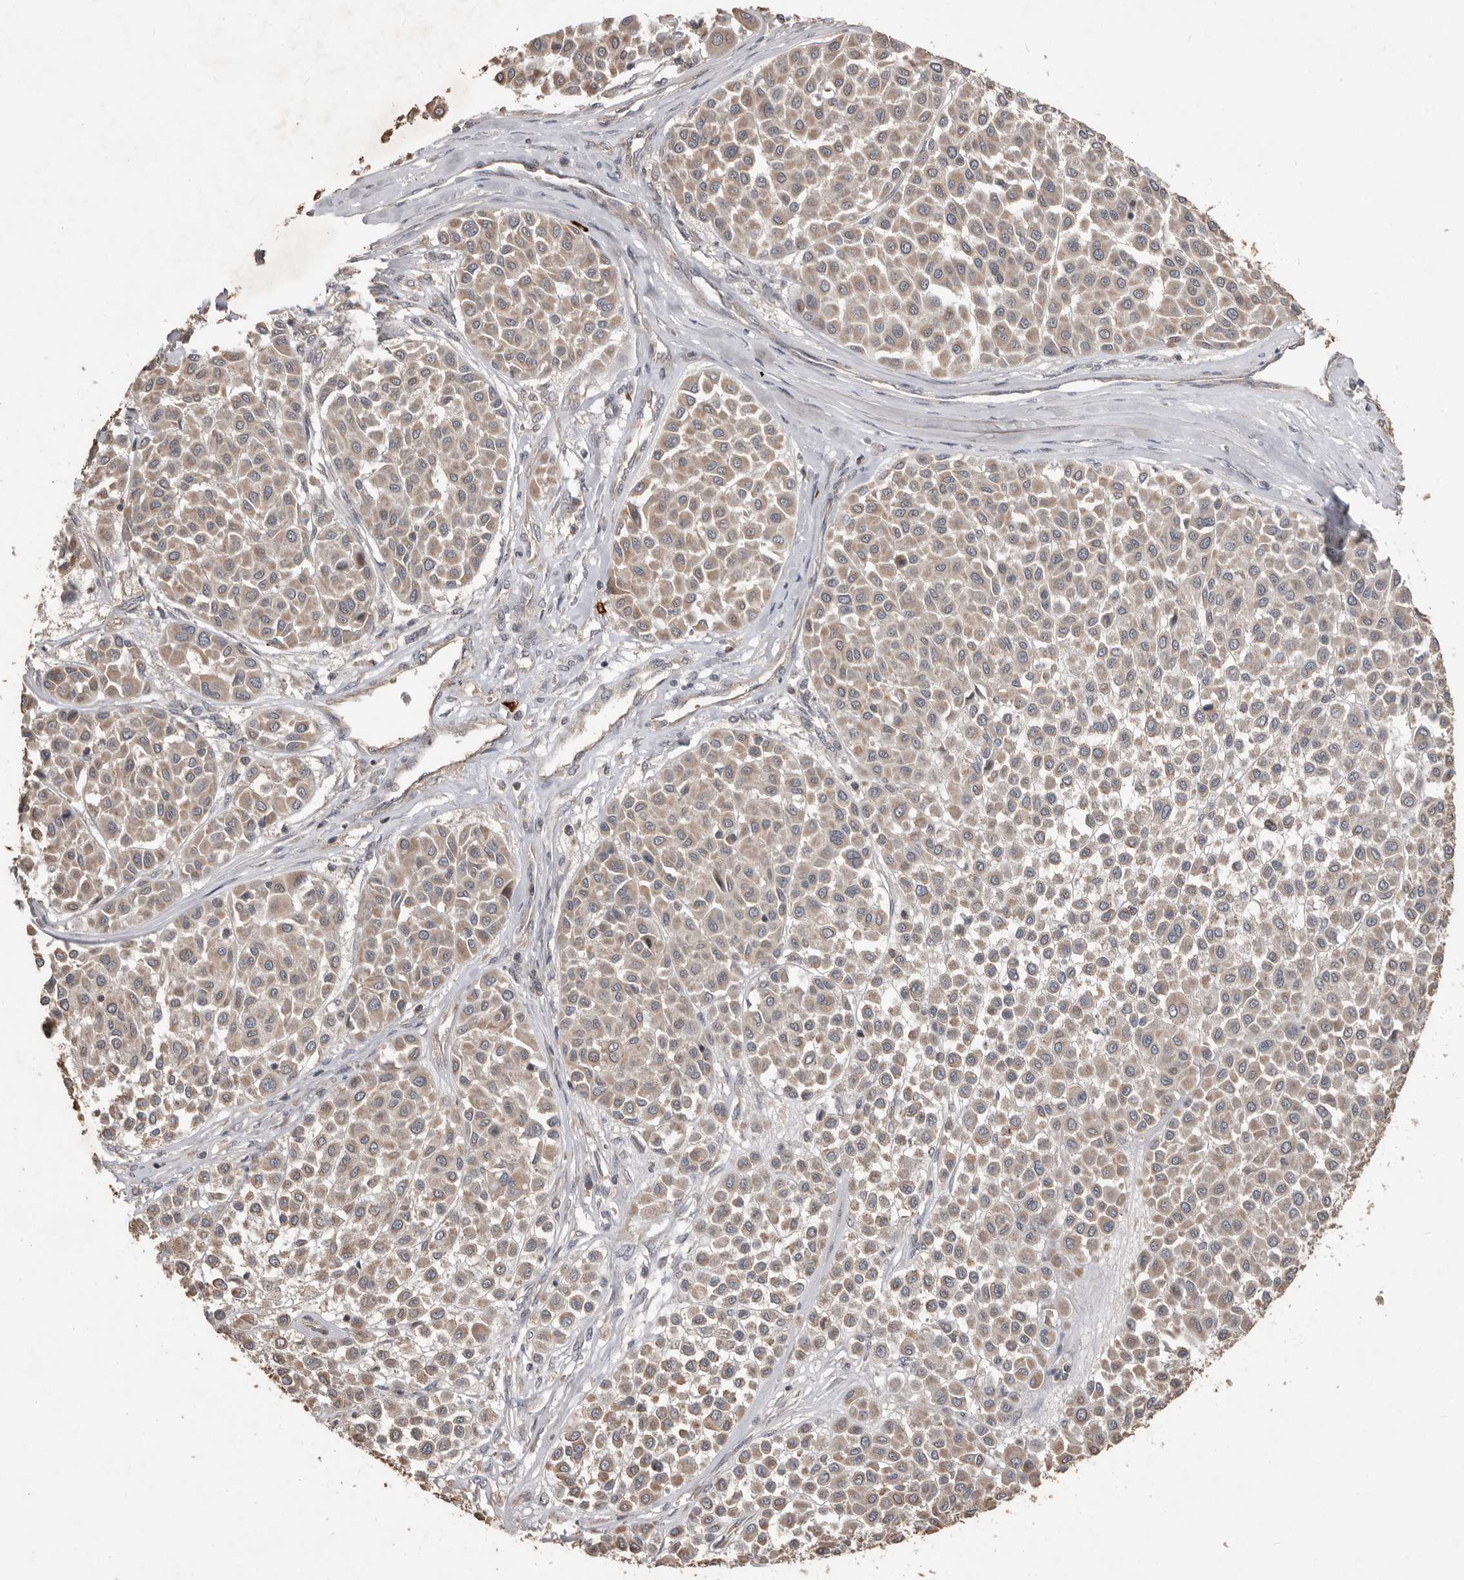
{"staining": {"intensity": "weak", "quantity": ">75%", "location": "cytoplasmic/membranous"}, "tissue": "melanoma", "cell_type": "Tumor cells", "image_type": "cancer", "snomed": [{"axis": "morphology", "description": "Malignant melanoma, Metastatic site"}, {"axis": "topography", "description": "Soft tissue"}], "caption": "Human malignant melanoma (metastatic site) stained with a protein marker demonstrates weak staining in tumor cells.", "gene": "BAMBI", "patient": {"sex": "male", "age": 41}}